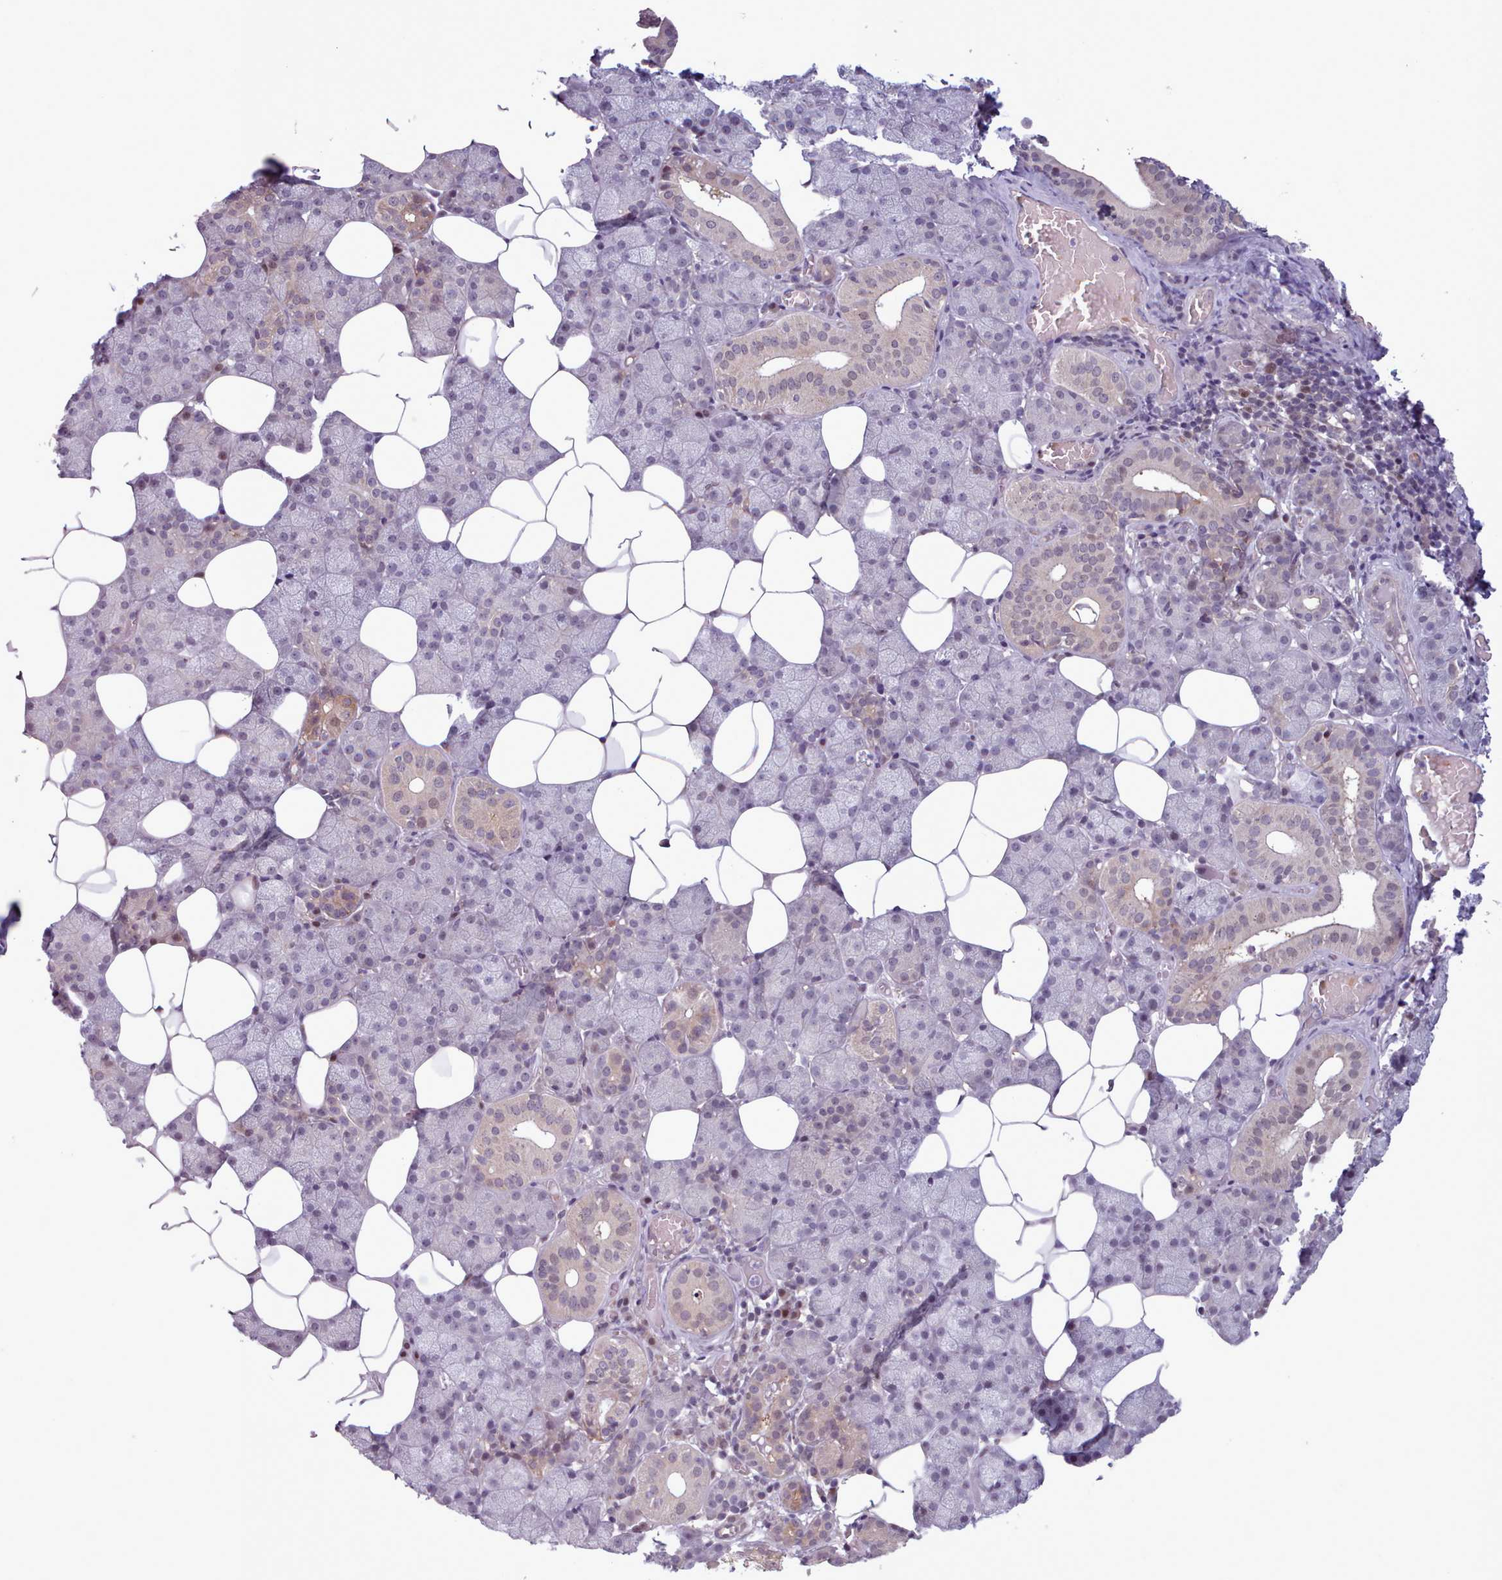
{"staining": {"intensity": "weak", "quantity": "<25%", "location": "cytoplasmic/membranous"}, "tissue": "salivary gland", "cell_type": "Glandular cells", "image_type": "normal", "snomed": [{"axis": "morphology", "description": "Normal tissue, NOS"}, {"axis": "topography", "description": "Salivary gland"}], "caption": "Immunohistochemical staining of benign human salivary gland shows no significant staining in glandular cells. (Brightfield microscopy of DAB immunohistochemistry at high magnification).", "gene": "KBTBD6", "patient": {"sex": "female", "age": 33}}